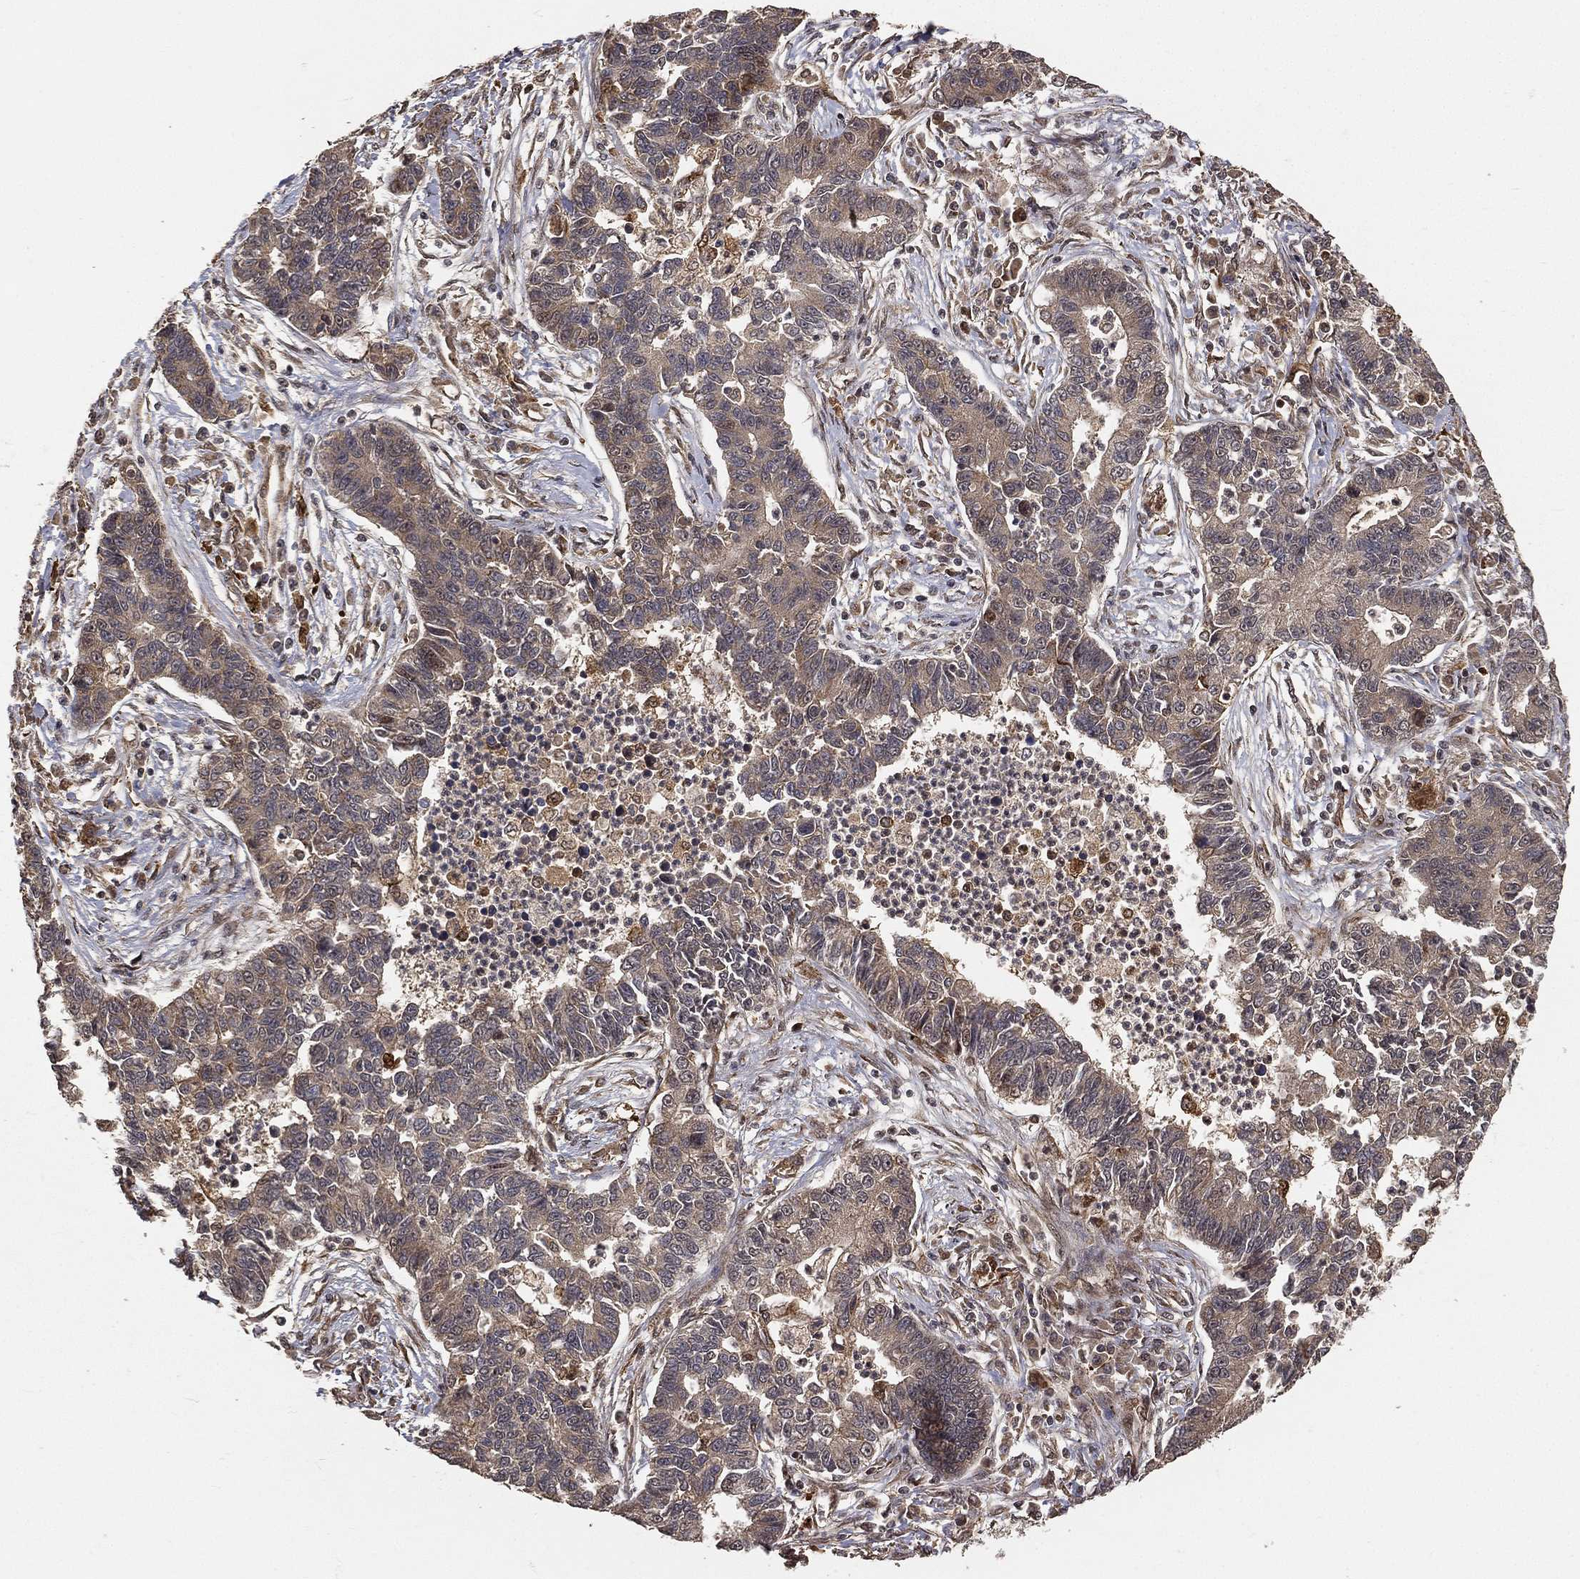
{"staining": {"intensity": "weak", "quantity": "25%-75%", "location": "cytoplasmic/membranous"}, "tissue": "lung cancer", "cell_type": "Tumor cells", "image_type": "cancer", "snomed": [{"axis": "morphology", "description": "Adenocarcinoma, NOS"}, {"axis": "topography", "description": "Lung"}], "caption": "Tumor cells display low levels of weak cytoplasmic/membranous staining in approximately 25%-75% of cells in lung cancer (adenocarcinoma).", "gene": "MAPK1", "patient": {"sex": "female", "age": 57}}